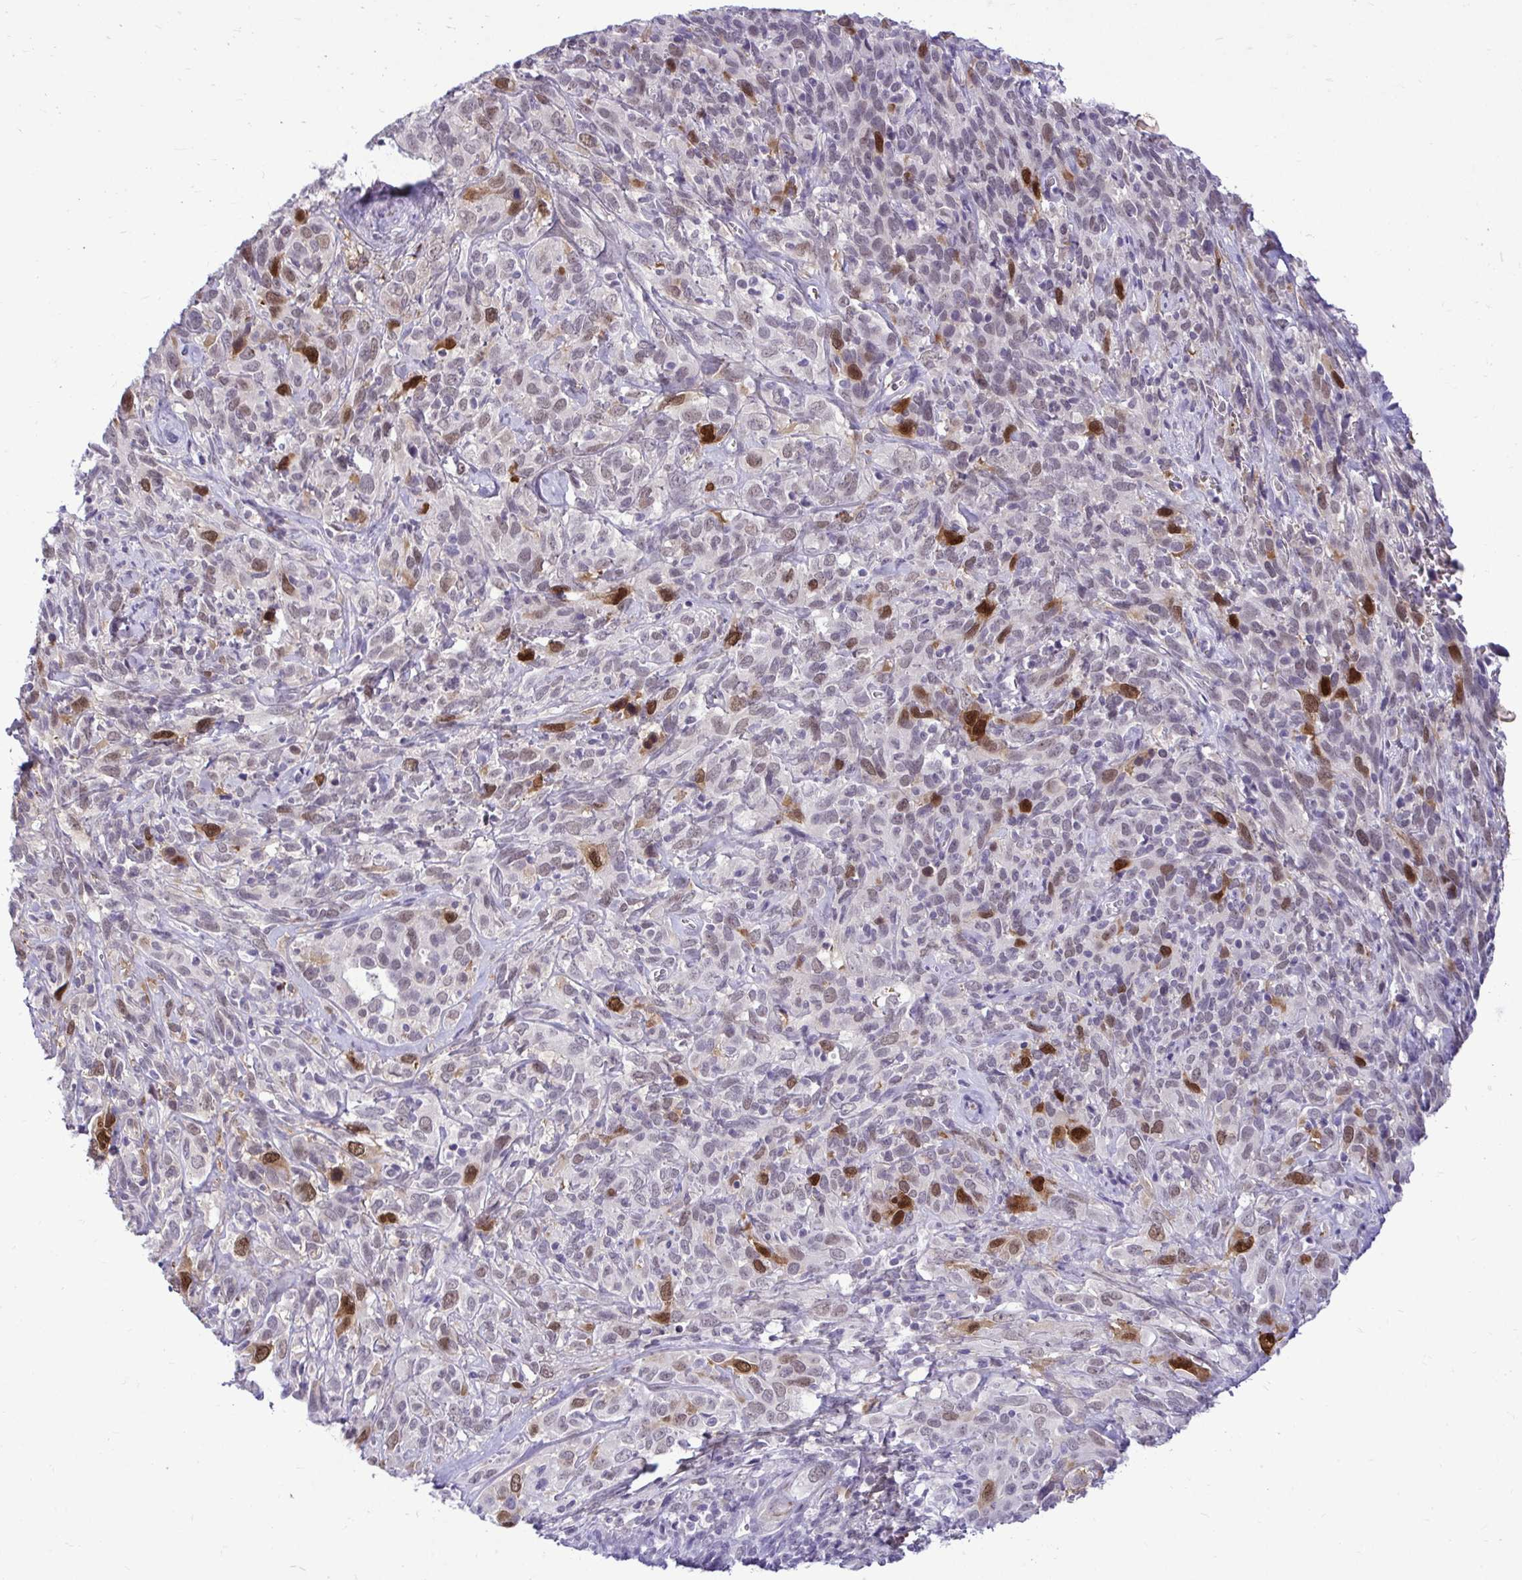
{"staining": {"intensity": "strong", "quantity": "<25%", "location": "cytoplasmic/membranous,nuclear"}, "tissue": "cervical cancer", "cell_type": "Tumor cells", "image_type": "cancer", "snomed": [{"axis": "morphology", "description": "Normal tissue, NOS"}, {"axis": "morphology", "description": "Squamous cell carcinoma, NOS"}, {"axis": "topography", "description": "Cervix"}], "caption": "This histopathology image displays immunohistochemistry (IHC) staining of cervical cancer, with medium strong cytoplasmic/membranous and nuclear staining in about <25% of tumor cells.", "gene": "CDC20", "patient": {"sex": "female", "age": 51}}